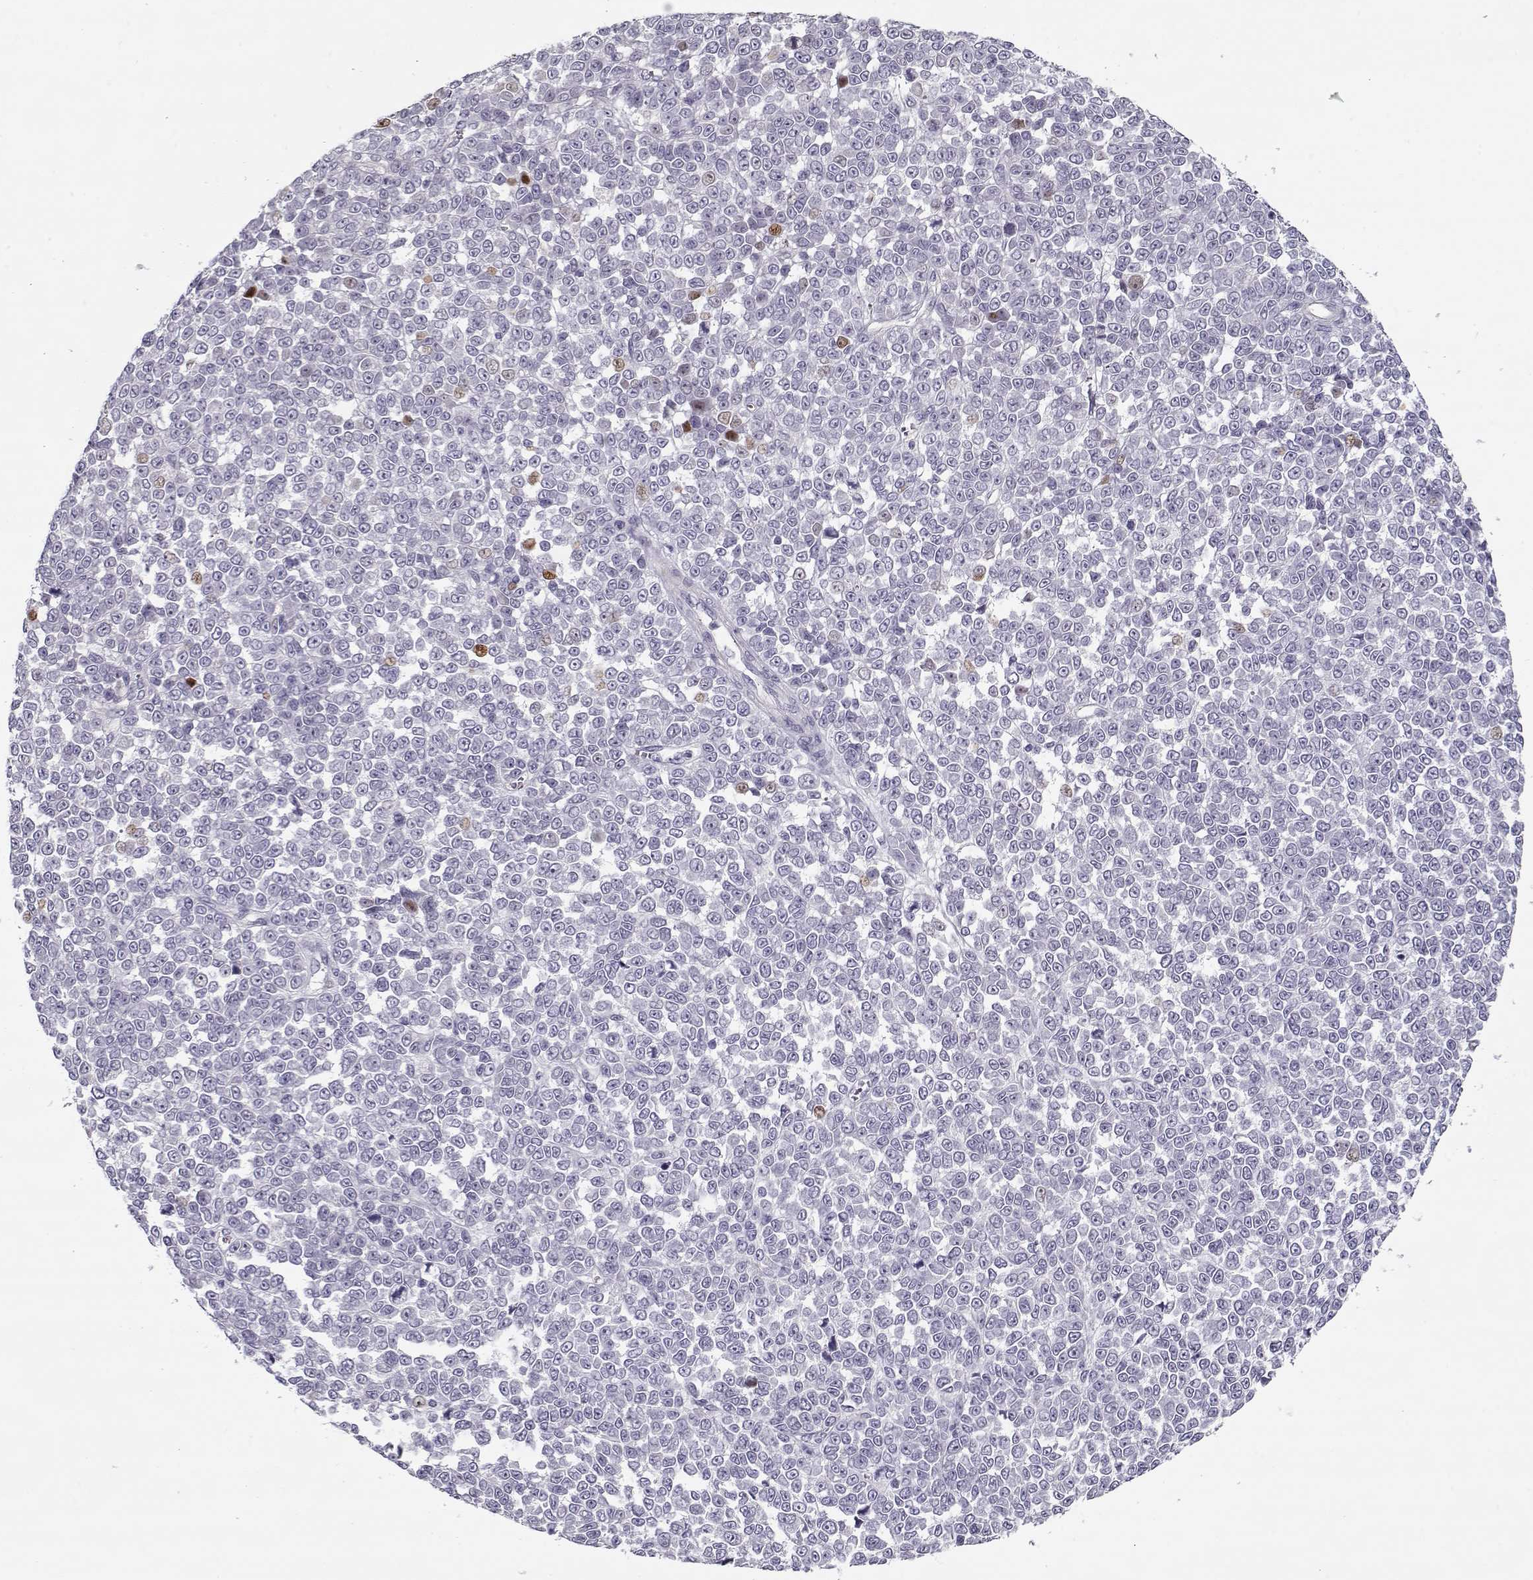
{"staining": {"intensity": "weak", "quantity": "<25%", "location": "cytoplasmic/membranous"}, "tissue": "melanoma", "cell_type": "Tumor cells", "image_type": "cancer", "snomed": [{"axis": "morphology", "description": "Malignant melanoma, NOS"}, {"axis": "topography", "description": "Skin"}], "caption": "Tumor cells are negative for protein expression in human melanoma. The staining was performed using DAB (3,3'-diaminobenzidine) to visualize the protein expression in brown, while the nuclei were stained in blue with hematoxylin (Magnification: 20x).", "gene": "CCDC136", "patient": {"sex": "female", "age": 95}}